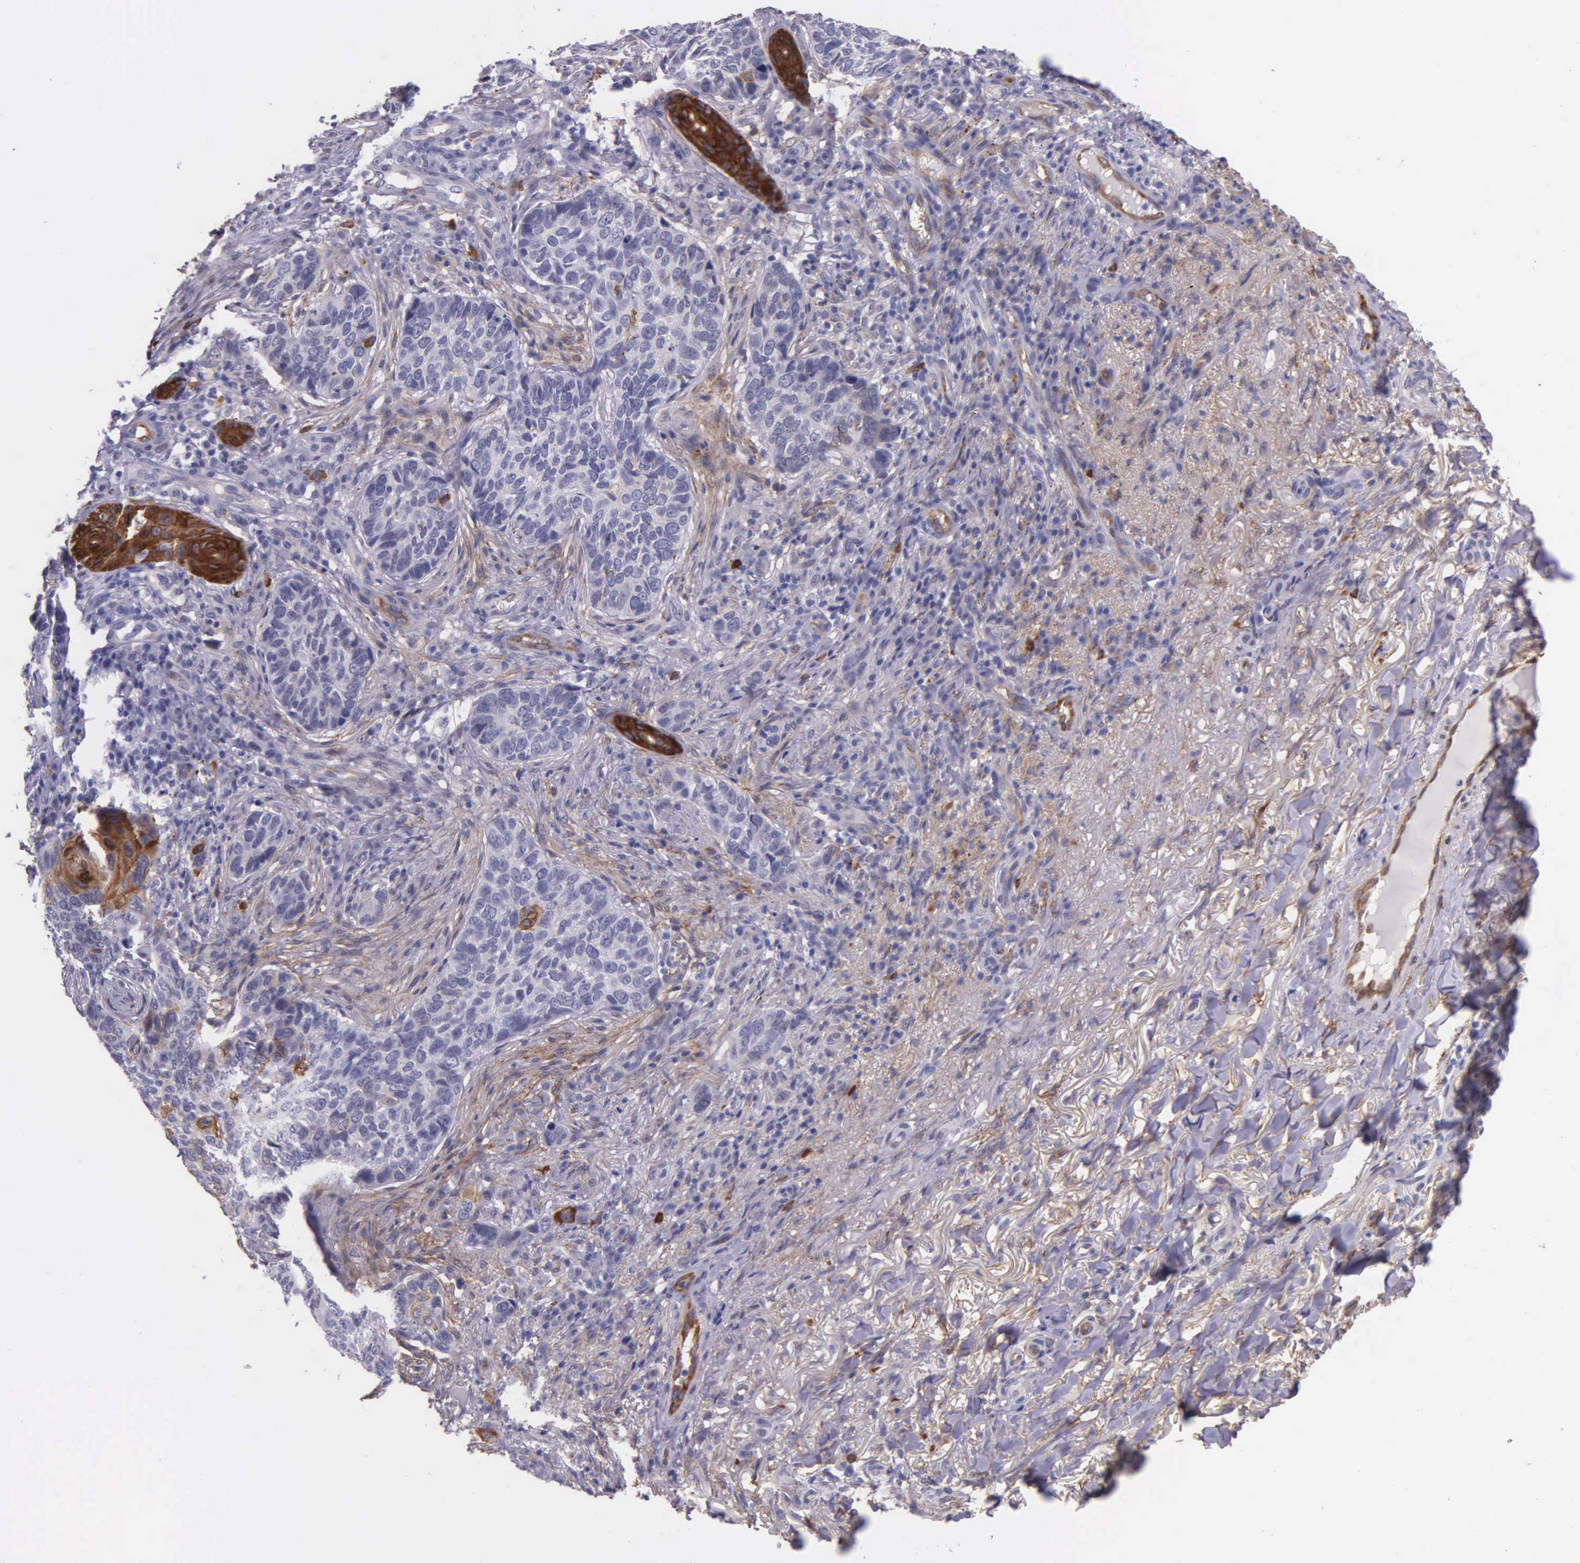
{"staining": {"intensity": "weak", "quantity": "<25%", "location": "cytoplasmic/membranous"}, "tissue": "skin cancer", "cell_type": "Tumor cells", "image_type": "cancer", "snomed": [{"axis": "morphology", "description": "Basal cell carcinoma"}, {"axis": "topography", "description": "Skin"}], "caption": "There is no significant positivity in tumor cells of skin basal cell carcinoma.", "gene": "AHNAK2", "patient": {"sex": "male", "age": 81}}